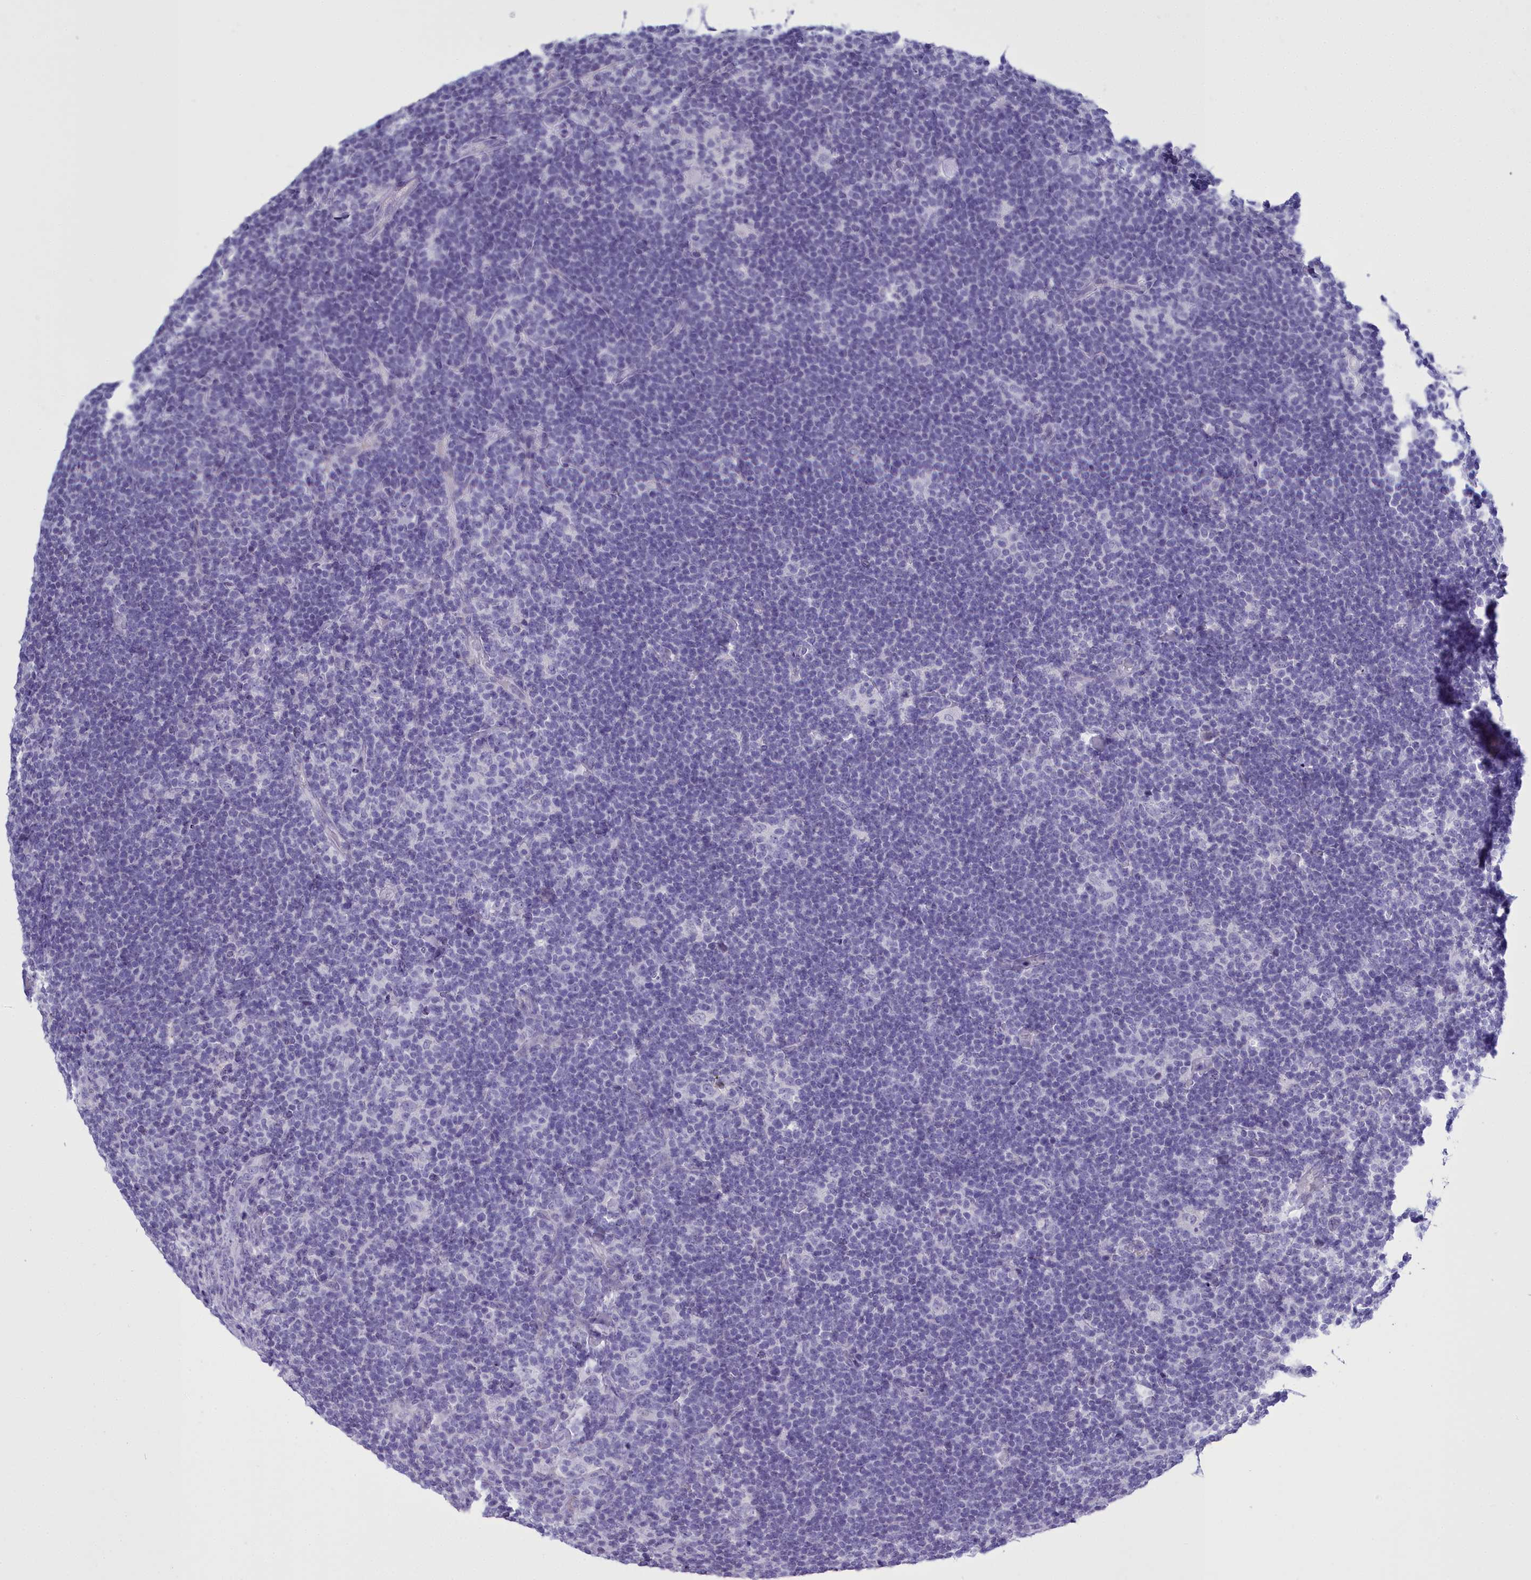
{"staining": {"intensity": "negative", "quantity": "none", "location": "none"}, "tissue": "lymphoma", "cell_type": "Tumor cells", "image_type": "cancer", "snomed": [{"axis": "morphology", "description": "Hodgkin's disease, NOS"}, {"axis": "topography", "description": "Lymph node"}], "caption": "High magnification brightfield microscopy of Hodgkin's disease stained with DAB (3,3'-diaminobenzidine) (brown) and counterstained with hematoxylin (blue): tumor cells show no significant staining. The staining was performed using DAB to visualize the protein expression in brown, while the nuclei were stained in blue with hematoxylin (Magnification: 20x).", "gene": "MAP6", "patient": {"sex": "female", "age": 57}}